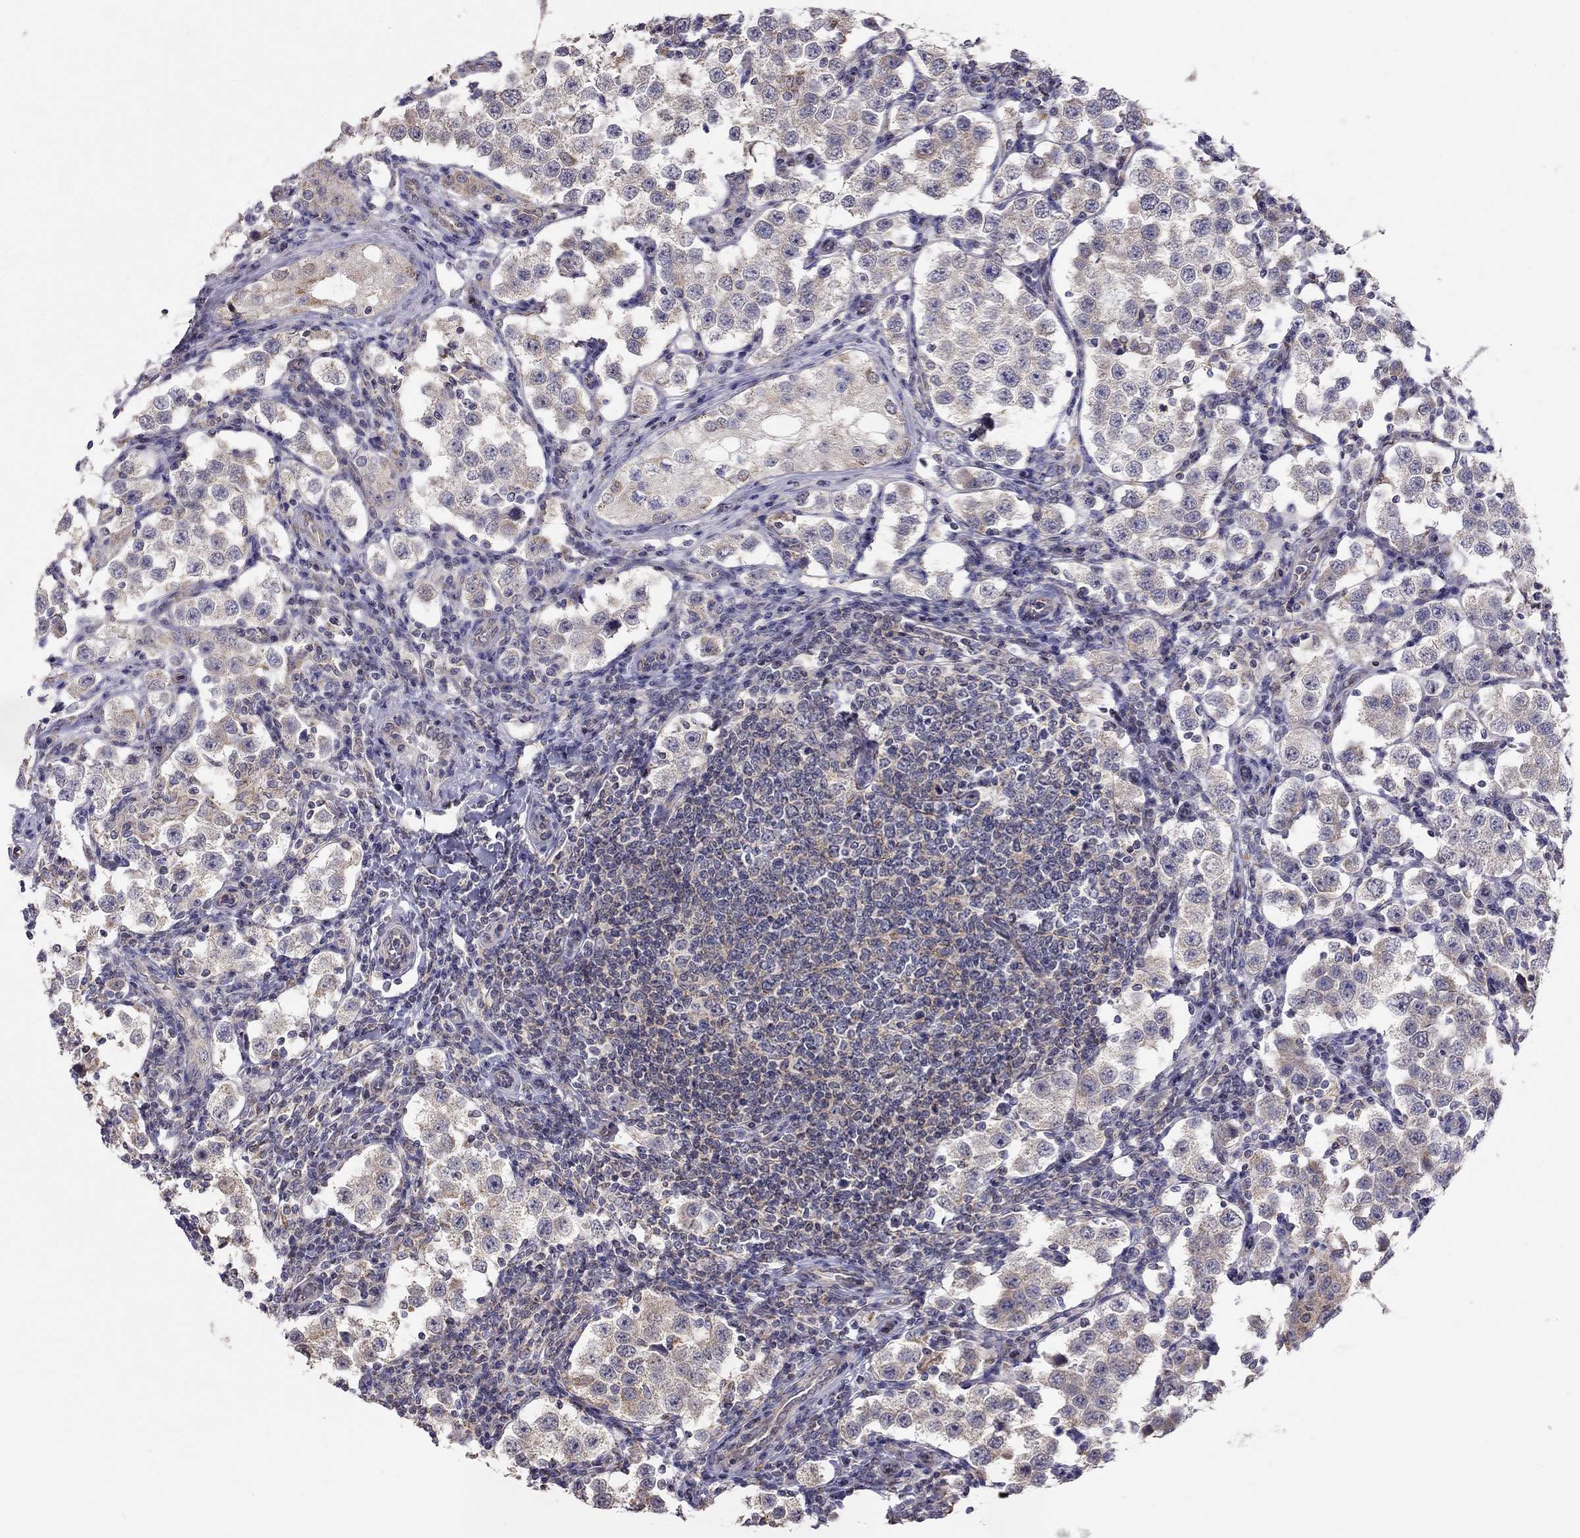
{"staining": {"intensity": "weak", "quantity": "25%-75%", "location": "cytoplasmic/membranous"}, "tissue": "testis cancer", "cell_type": "Tumor cells", "image_type": "cancer", "snomed": [{"axis": "morphology", "description": "Seminoma, NOS"}, {"axis": "topography", "description": "Testis"}], "caption": "Approximately 25%-75% of tumor cells in human testis cancer (seminoma) reveal weak cytoplasmic/membranous protein expression as visualized by brown immunohistochemical staining.", "gene": "LRIT3", "patient": {"sex": "male", "age": 37}}